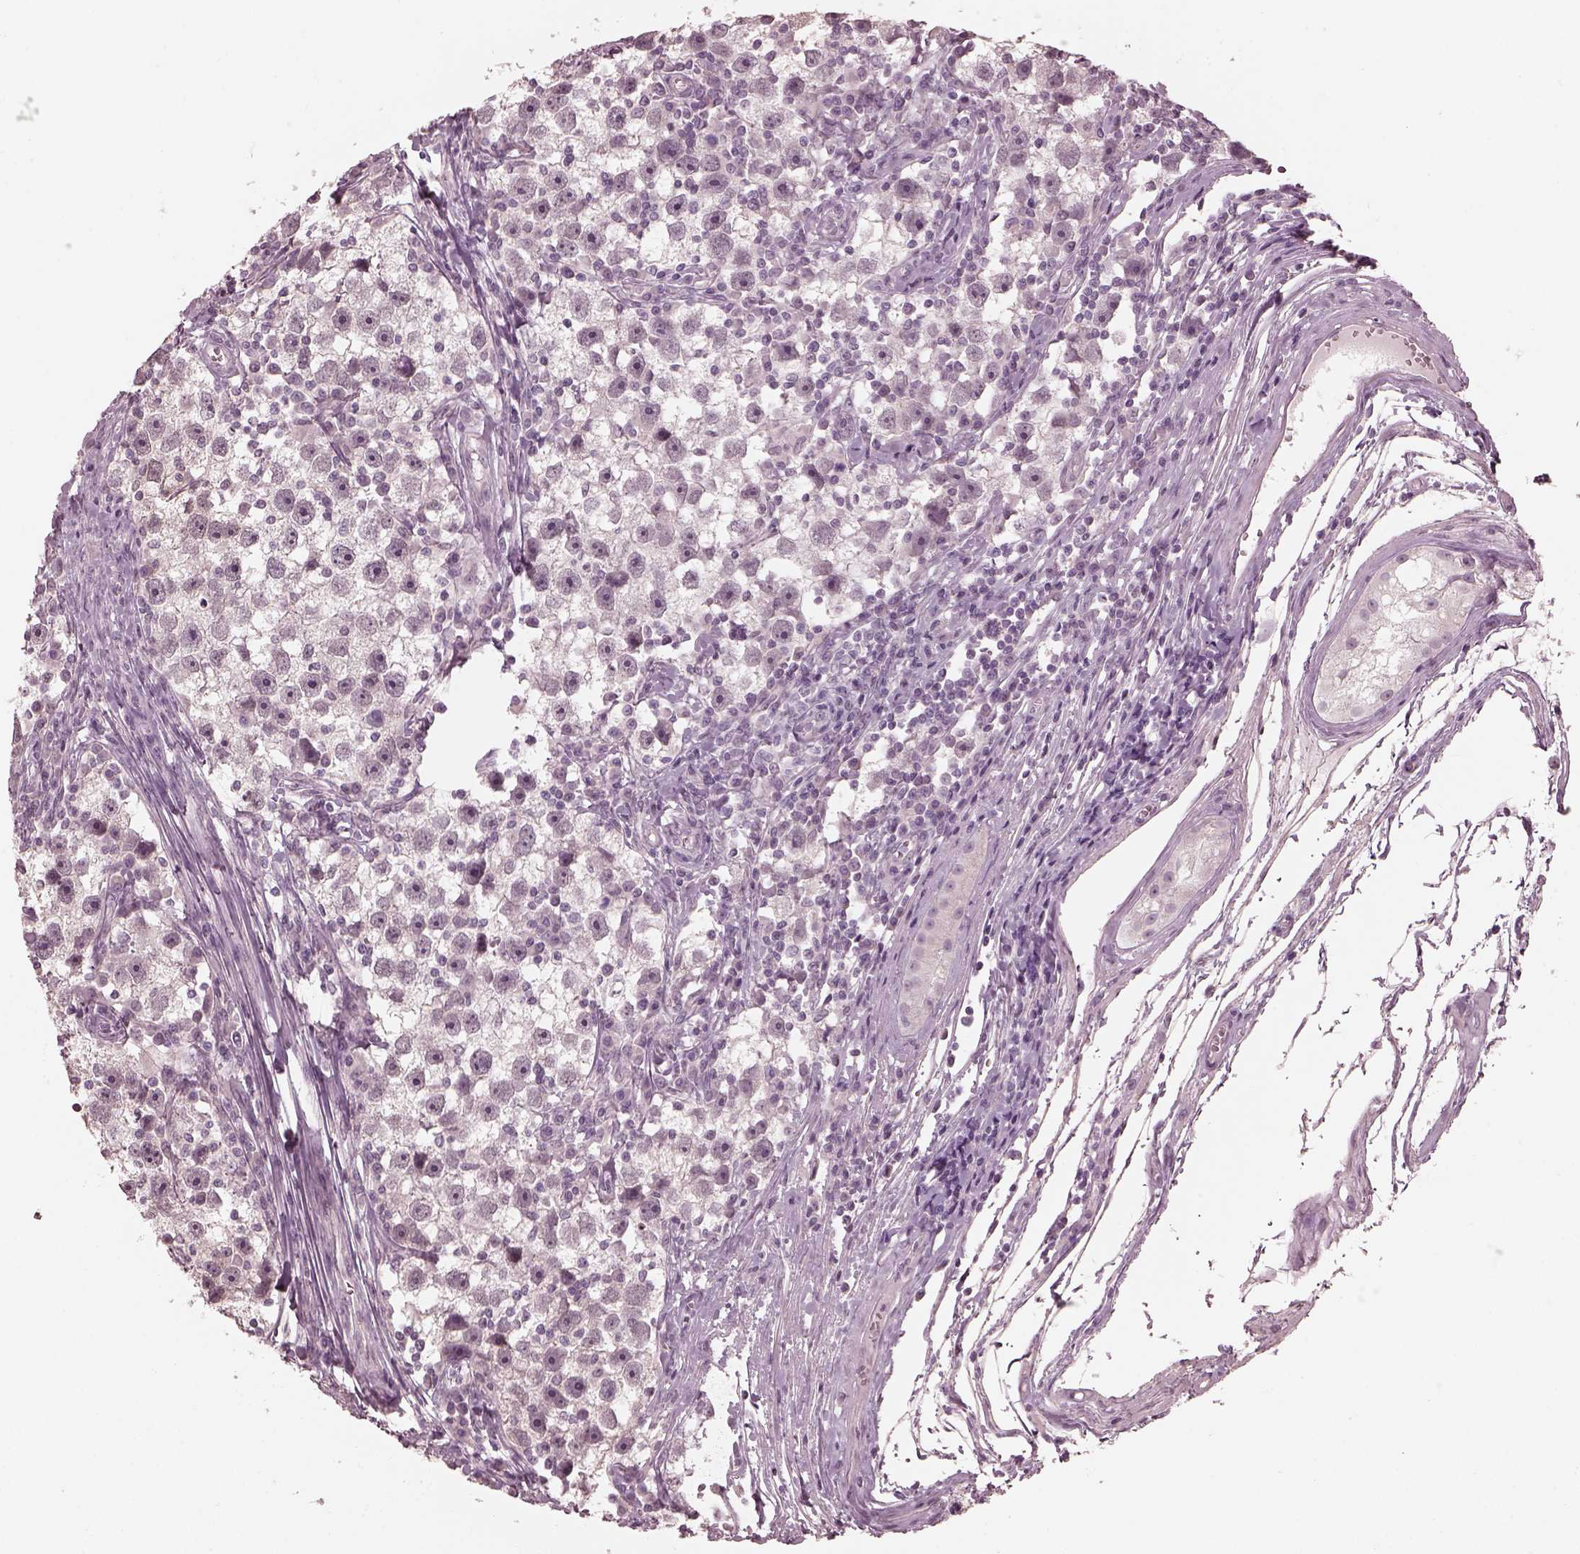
{"staining": {"intensity": "negative", "quantity": "none", "location": "none"}, "tissue": "testis cancer", "cell_type": "Tumor cells", "image_type": "cancer", "snomed": [{"axis": "morphology", "description": "Seminoma, NOS"}, {"axis": "topography", "description": "Testis"}], "caption": "The immunohistochemistry micrograph has no significant positivity in tumor cells of testis cancer (seminoma) tissue.", "gene": "OPTC", "patient": {"sex": "male", "age": 30}}